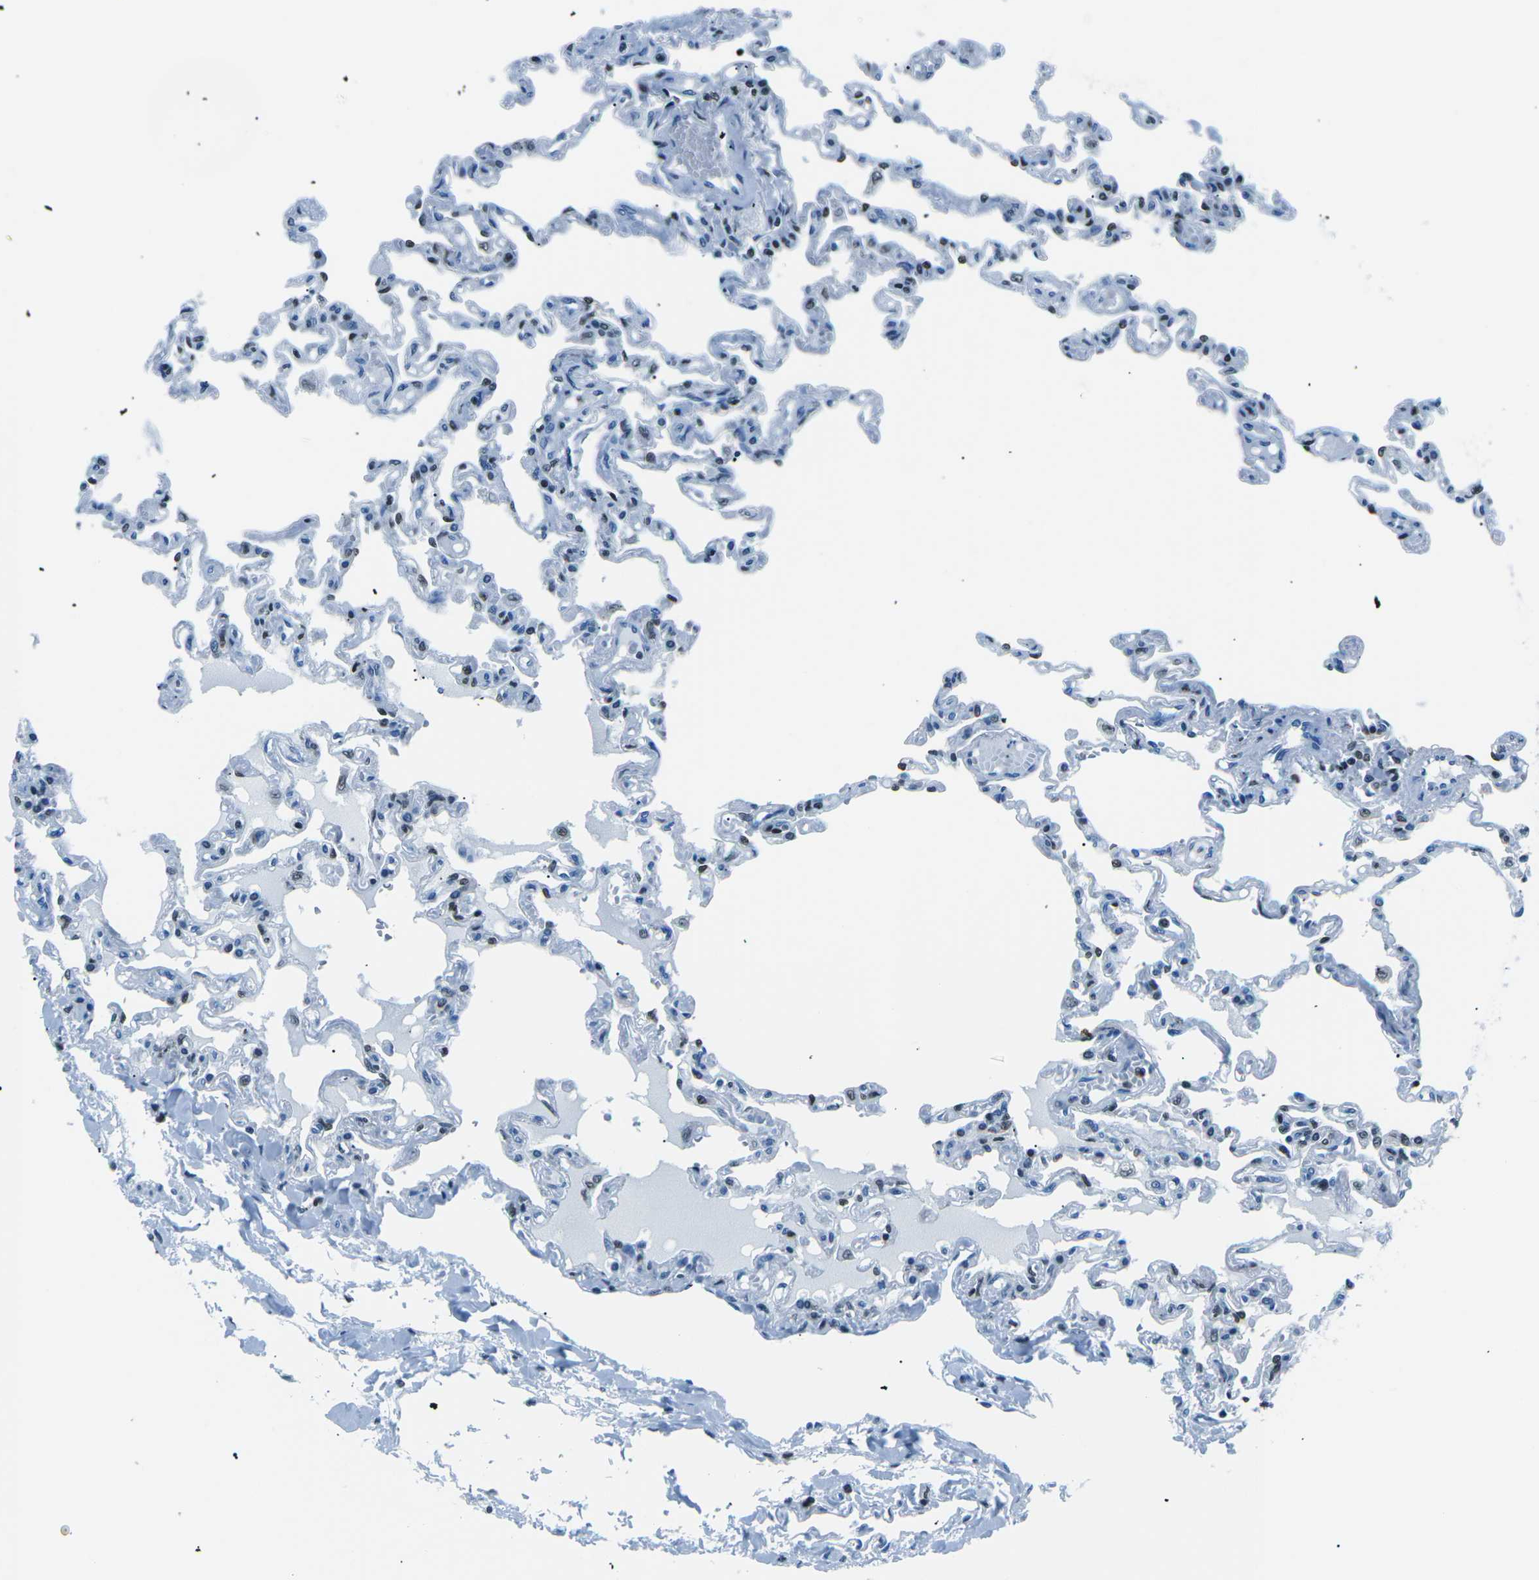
{"staining": {"intensity": "moderate", "quantity": "<25%", "location": "nuclear"}, "tissue": "lung", "cell_type": "Alveolar cells", "image_type": "normal", "snomed": [{"axis": "morphology", "description": "Normal tissue, NOS"}, {"axis": "topography", "description": "Lung"}], "caption": "DAB immunohistochemical staining of unremarkable human lung shows moderate nuclear protein staining in approximately <25% of alveolar cells.", "gene": "CELF2", "patient": {"sex": "male", "age": 21}}